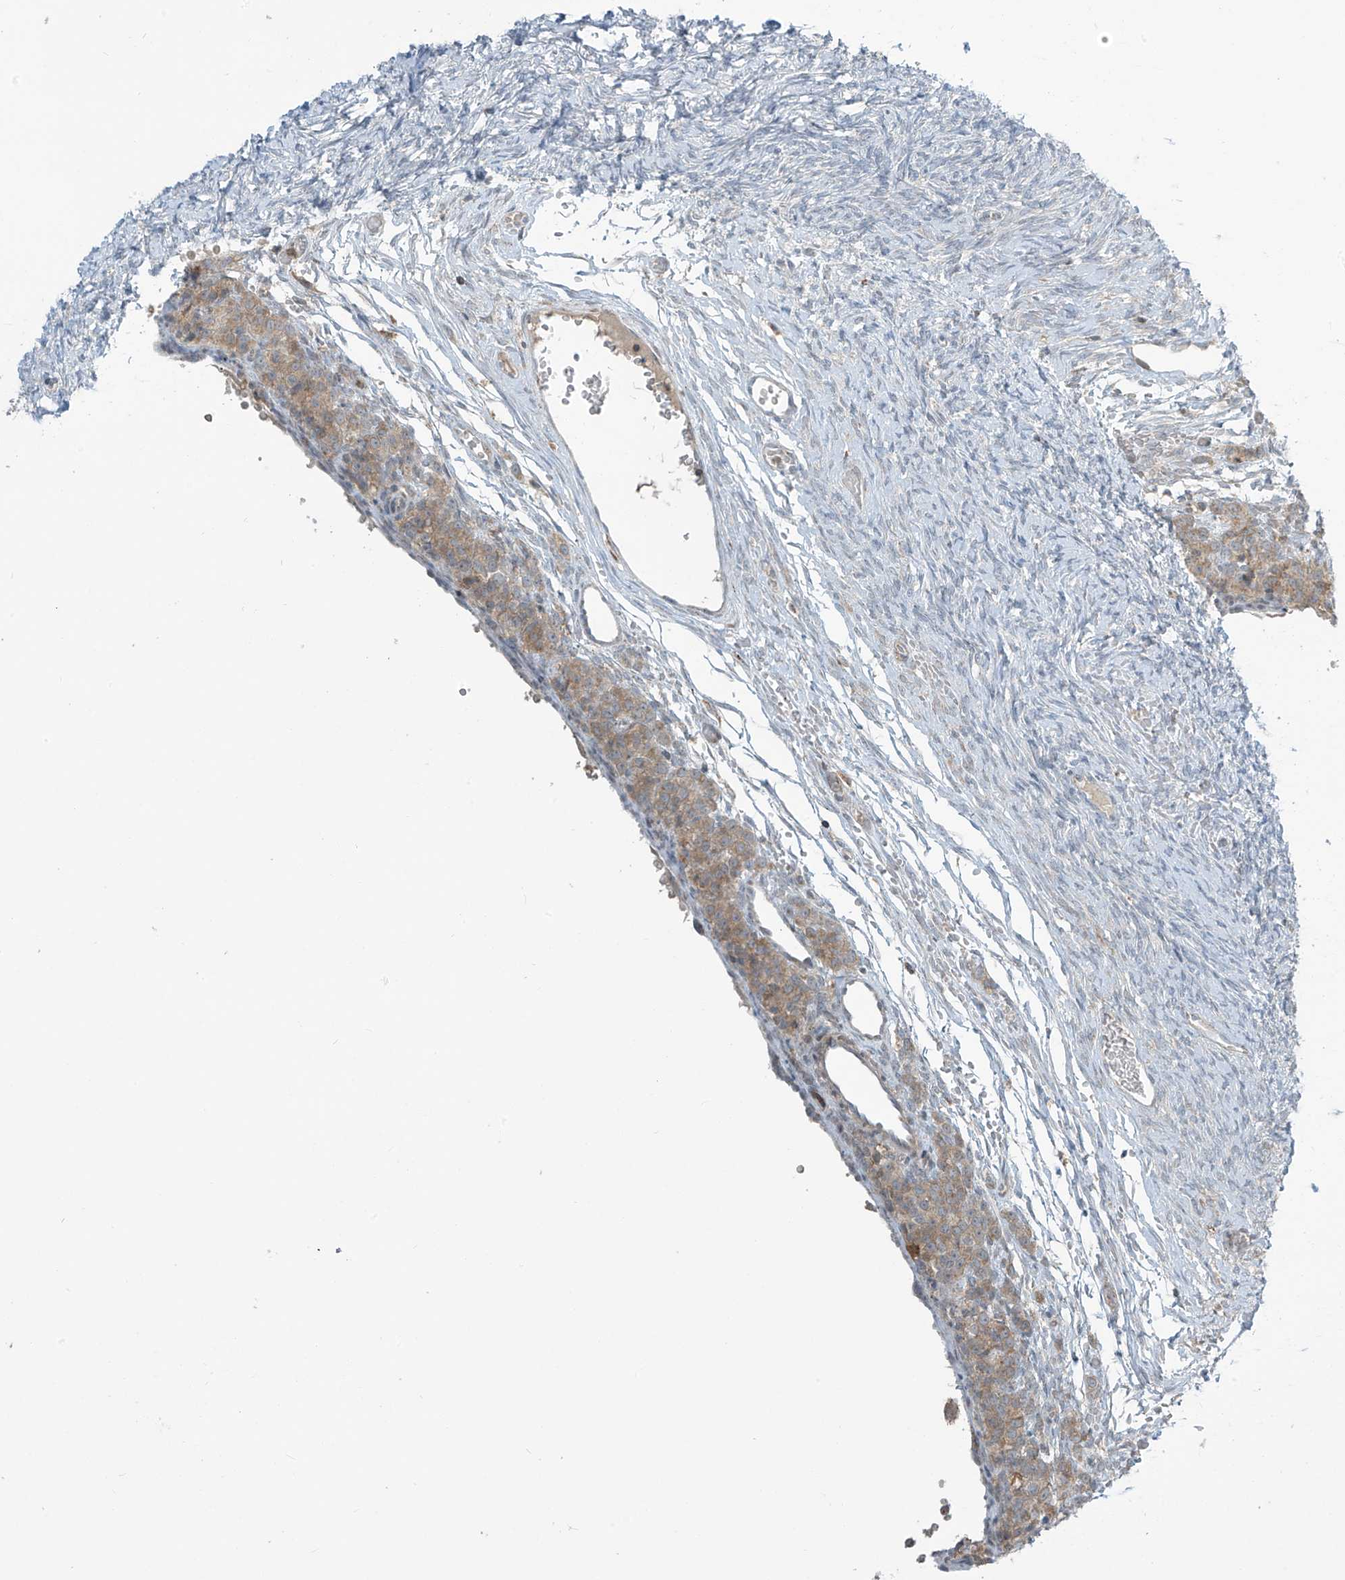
{"staining": {"intensity": "negative", "quantity": "none", "location": "none"}, "tissue": "ovary", "cell_type": "Ovarian stroma cells", "image_type": "normal", "snomed": [{"axis": "morphology", "description": "Adenocarcinoma, NOS"}, {"axis": "topography", "description": "Endometrium"}], "caption": "Immunohistochemistry (IHC) micrograph of unremarkable ovary stained for a protein (brown), which shows no expression in ovarian stroma cells.", "gene": "PARVG", "patient": {"sex": "female", "age": 32}}